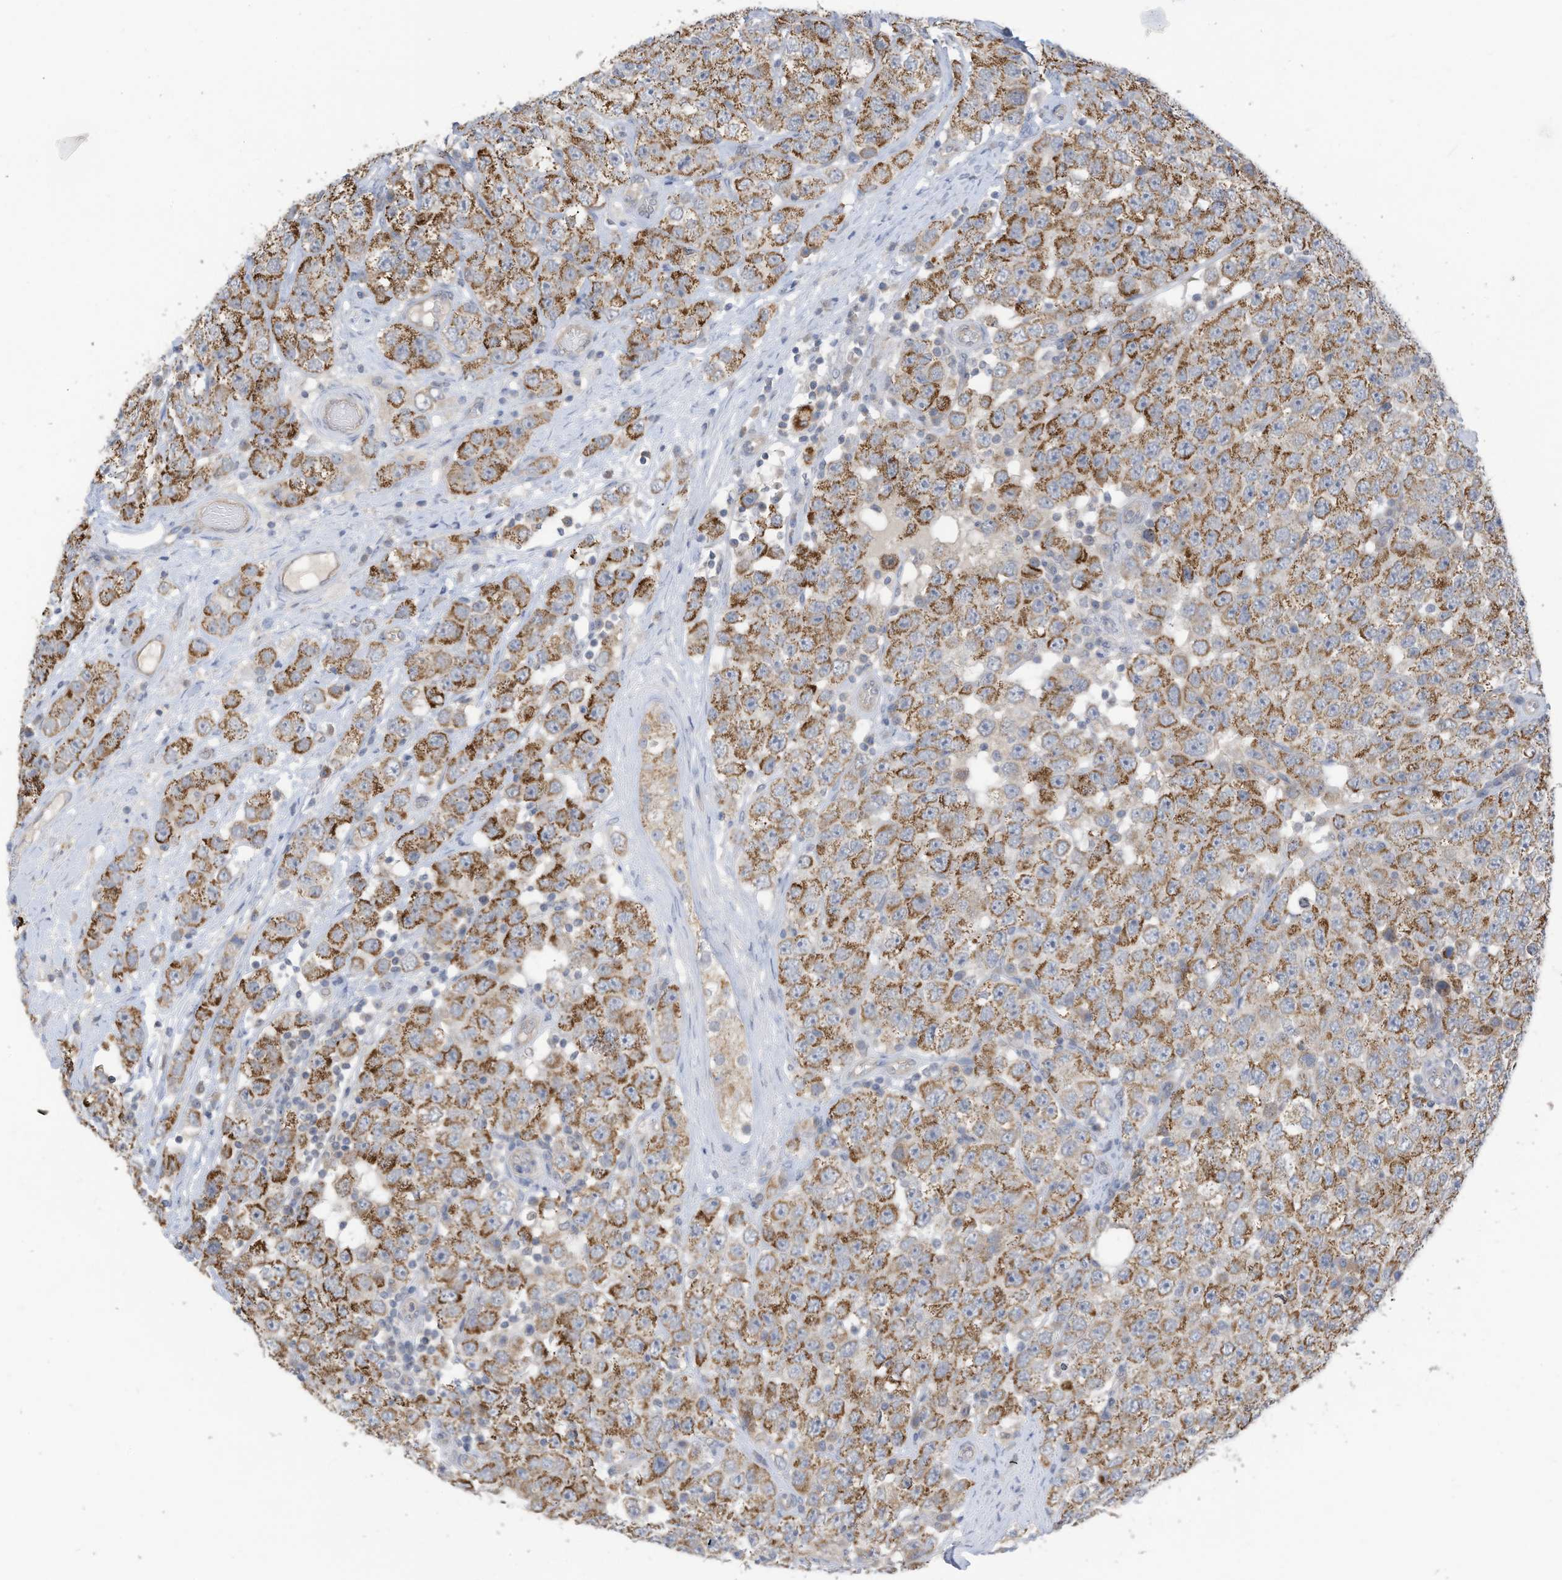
{"staining": {"intensity": "moderate", "quantity": ">75%", "location": "cytoplasmic/membranous"}, "tissue": "testis cancer", "cell_type": "Tumor cells", "image_type": "cancer", "snomed": [{"axis": "morphology", "description": "Seminoma, NOS"}, {"axis": "topography", "description": "Testis"}], "caption": "Immunohistochemistry image of neoplastic tissue: human testis seminoma stained using immunohistochemistry demonstrates medium levels of moderate protein expression localized specifically in the cytoplasmic/membranous of tumor cells, appearing as a cytoplasmic/membranous brown color.", "gene": "SCGB1D2", "patient": {"sex": "male", "age": 28}}